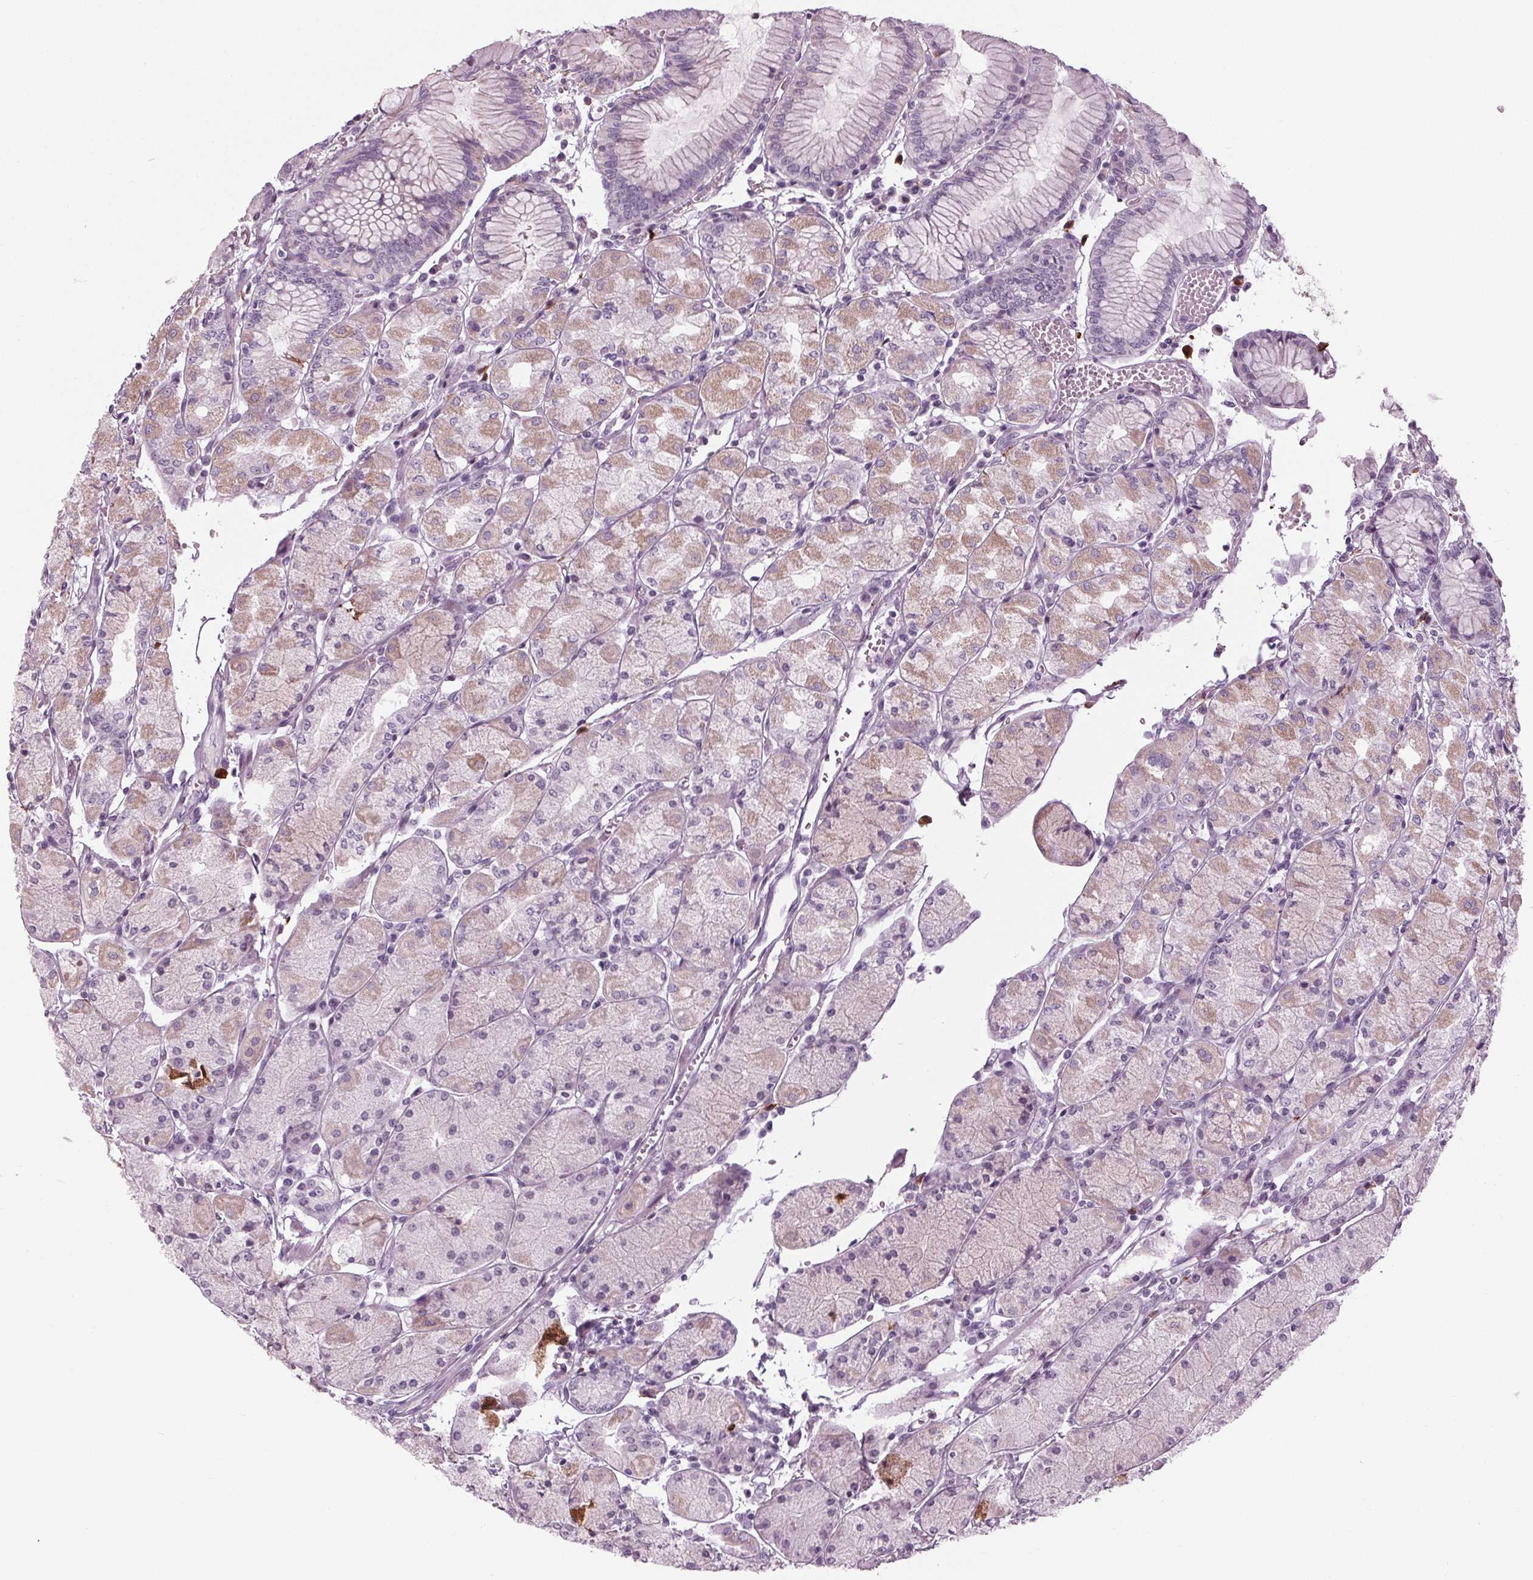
{"staining": {"intensity": "moderate", "quantity": "<25%", "location": "cytoplasmic/membranous"}, "tissue": "stomach", "cell_type": "Glandular cells", "image_type": "normal", "snomed": [{"axis": "morphology", "description": "Normal tissue, NOS"}, {"axis": "topography", "description": "Stomach, upper"}], "caption": "Immunohistochemistry (IHC) (DAB (3,3'-diaminobenzidine)) staining of normal human stomach shows moderate cytoplasmic/membranous protein expression in approximately <25% of glandular cells.", "gene": "CYP3A43", "patient": {"sex": "male", "age": 69}}